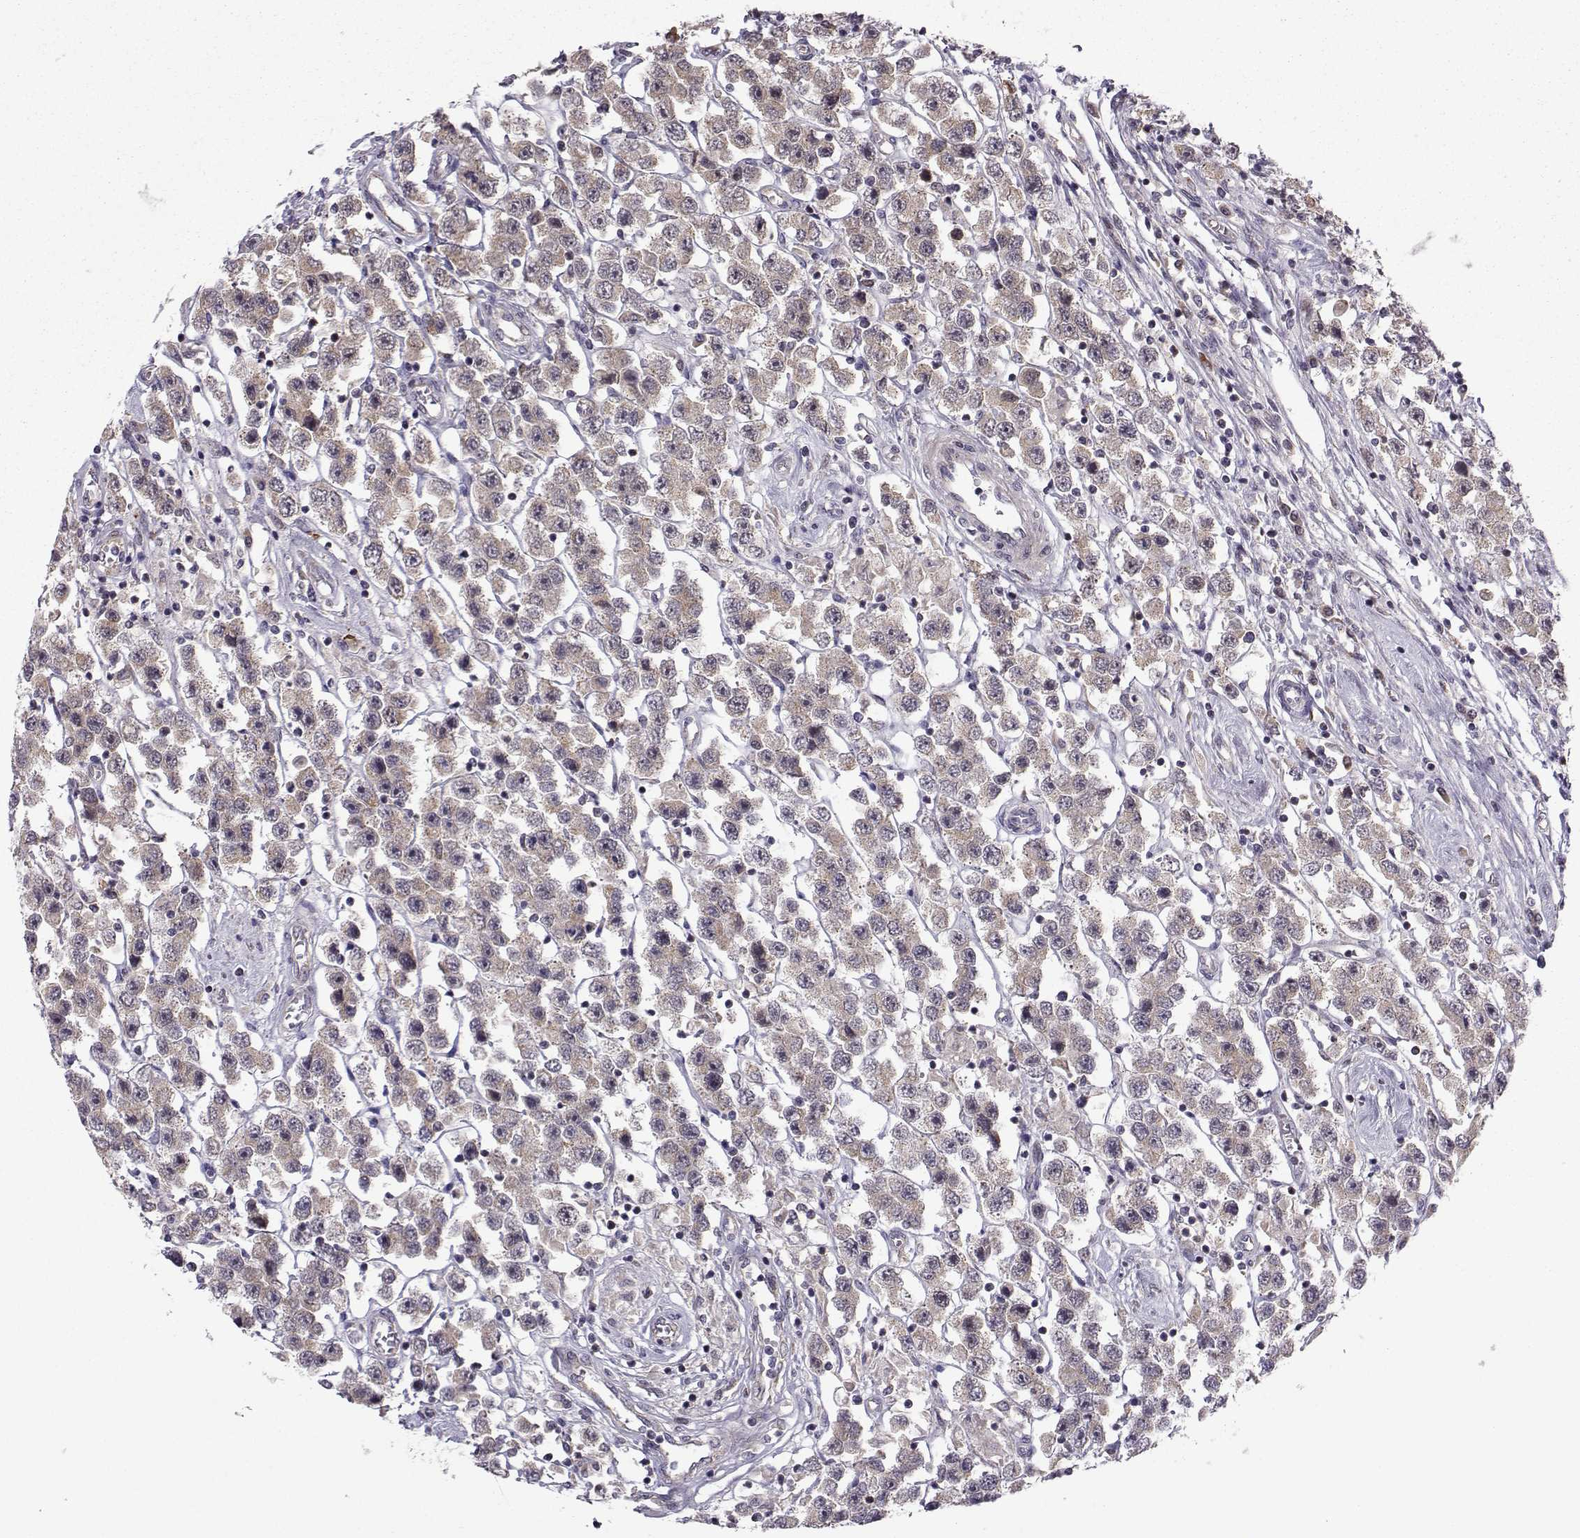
{"staining": {"intensity": "weak", "quantity": ">75%", "location": "cytoplasmic/membranous"}, "tissue": "testis cancer", "cell_type": "Tumor cells", "image_type": "cancer", "snomed": [{"axis": "morphology", "description": "Seminoma, NOS"}, {"axis": "topography", "description": "Testis"}], "caption": "Tumor cells demonstrate low levels of weak cytoplasmic/membranous positivity in about >75% of cells in human testis cancer (seminoma).", "gene": "NECAB3", "patient": {"sex": "male", "age": 45}}